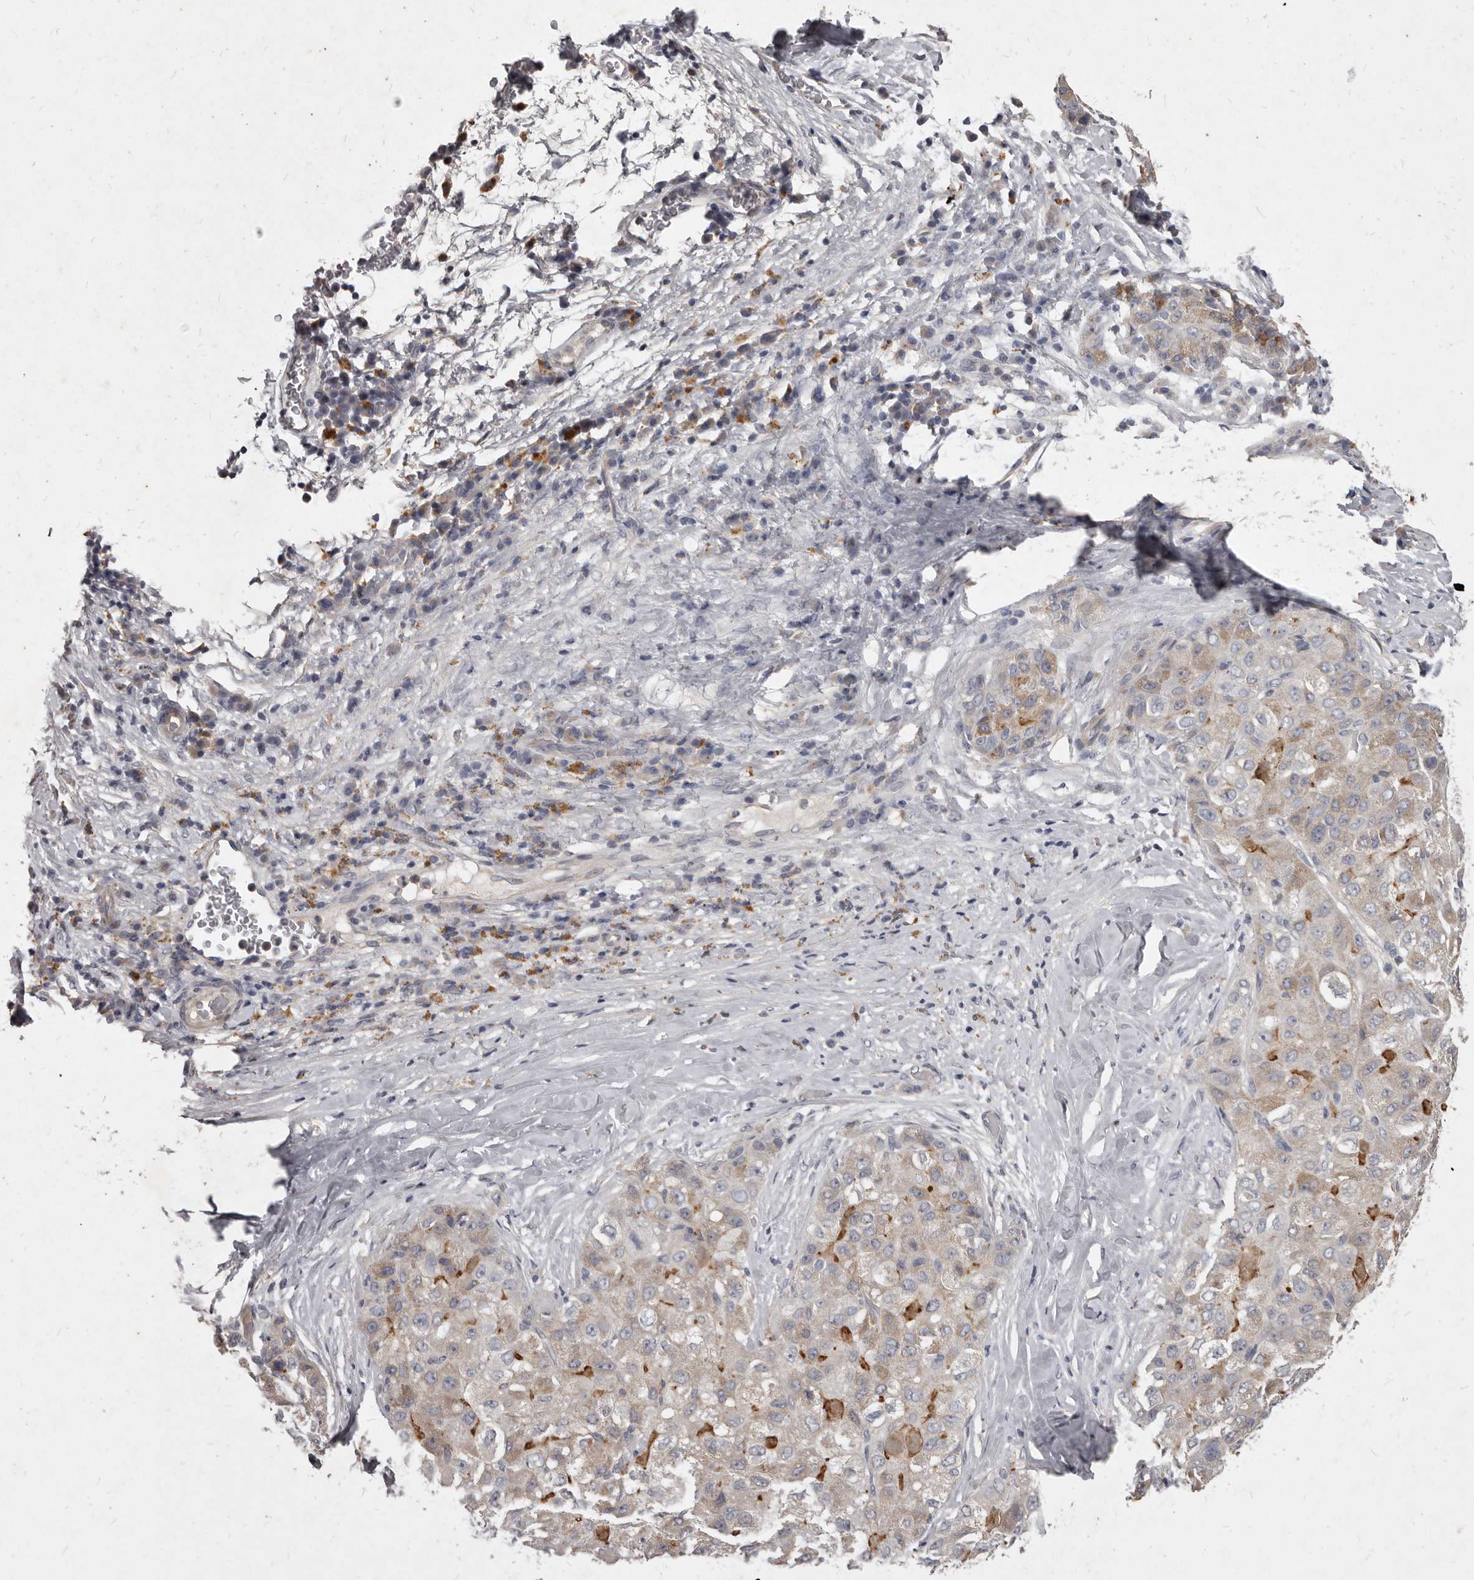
{"staining": {"intensity": "moderate", "quantity": ">75%", "location": "cytoplasmic/membranous"}, "tissue": "liver cancer", "cell_type": "Tumor cells", "image_type": "cancer", "snomed": [{"axis": "morphology", "description": "Carcinoma, Hepatocellular, NOS"}, {"axis": "topography", "description": "Liver"}], "caption": "Protein expression analysis of human liver hepatocellular carcinoma reveals moderate cytoplasmic/membranous positivity in about >75% of tumor cells.", "gene": "GPRC5C", "patient": {"sex": "male", "age": 80}}